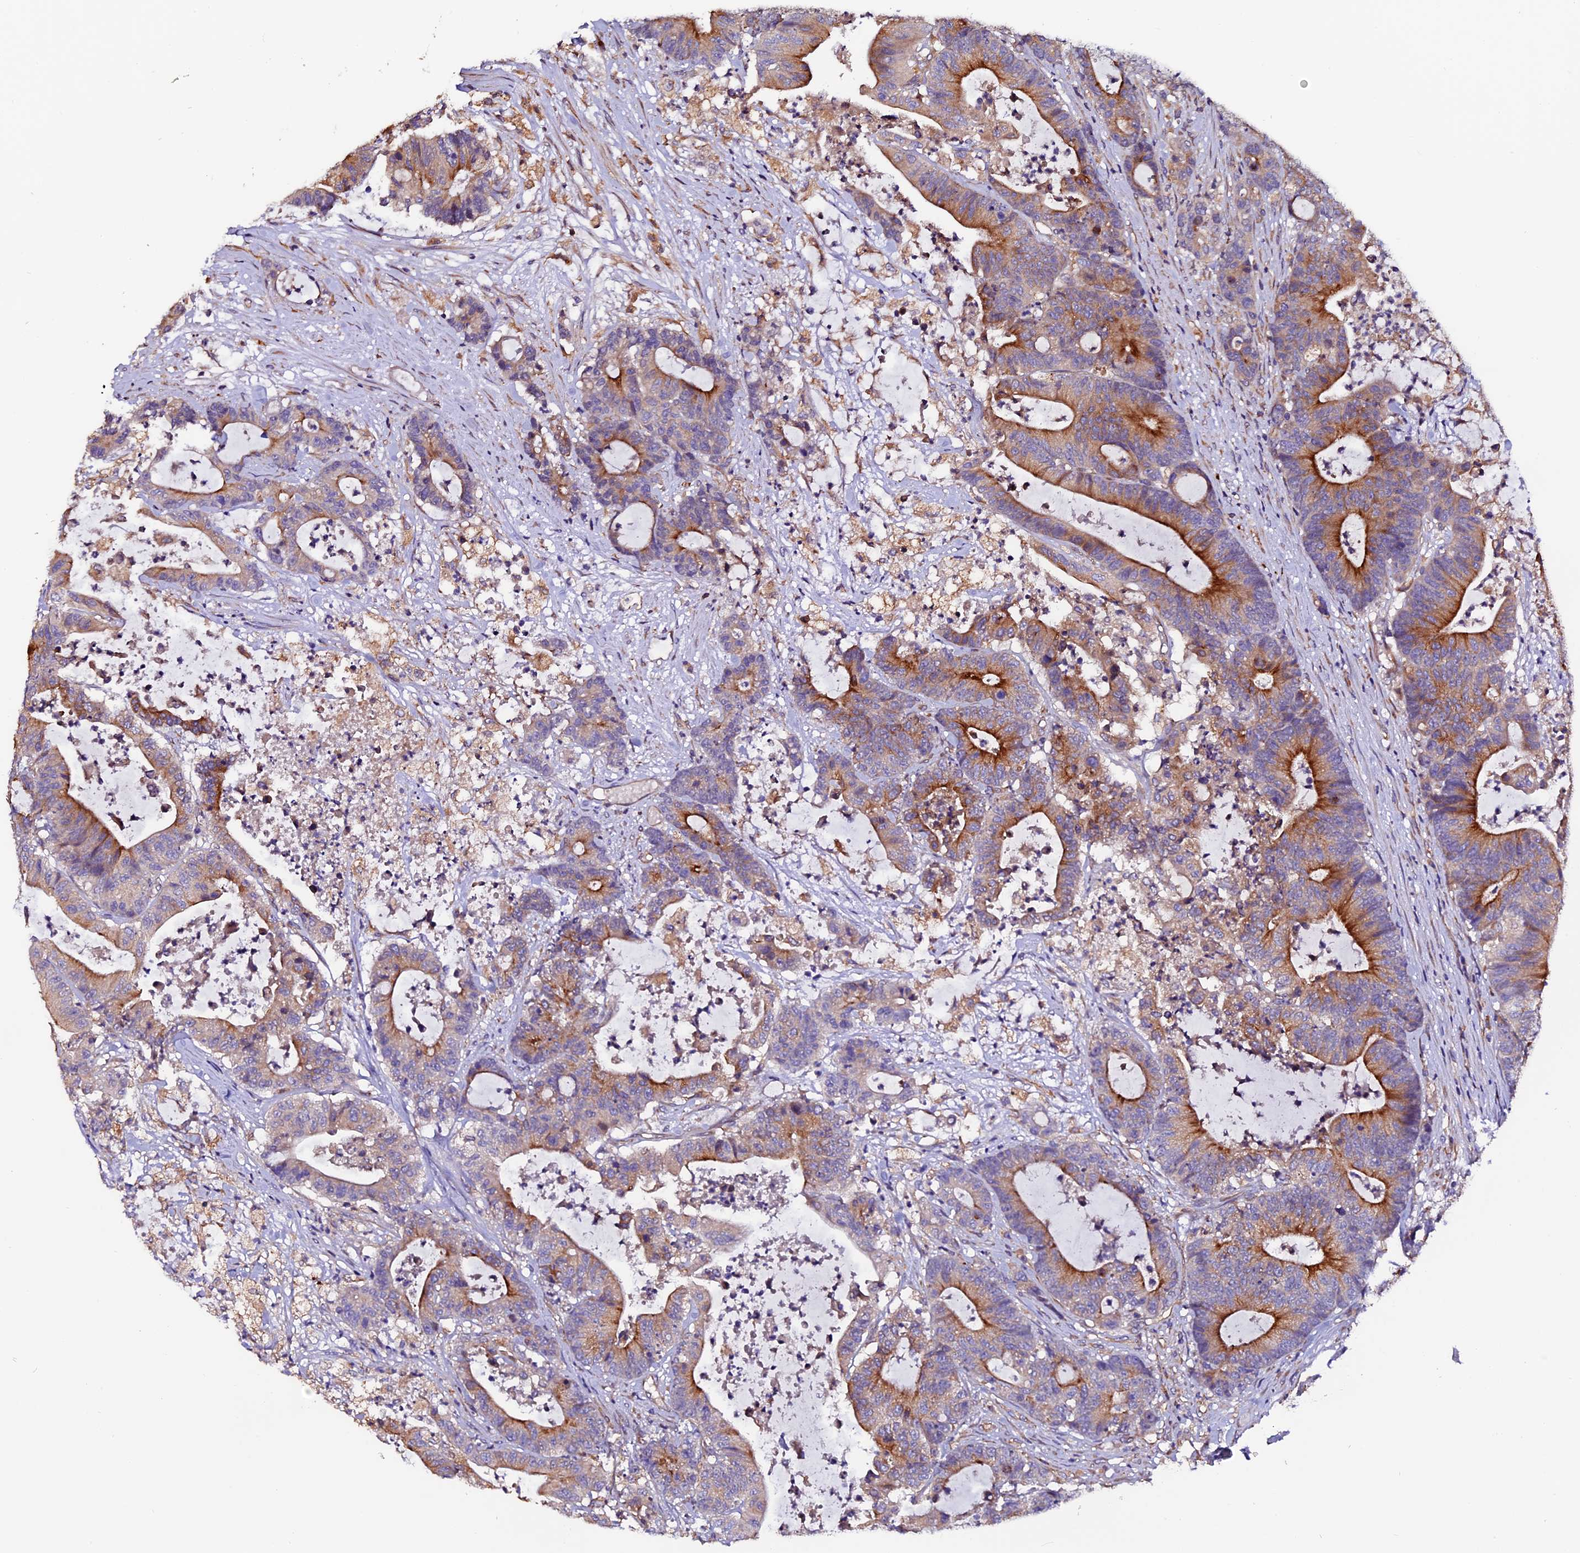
{"staining": {"intensity": "moderate", "quantity": "25%-75%", "location": "cytoplasmic/membranous"}, "tissue": "colorectal cancer", "cell_type": "Tumor cells", "image_type": "cancer", "snomed": [{"axis": "morphology", "description": "Adenocarcinoma, NOS"}, {"axis": "topography", "description": "Colon"}], "caption": "Approximately 25%-75% of tumor cells in colorectal cancer exhibit moderate cytoplasmic/membranous protein expression as visualized by brown immunohistochemical staining.", "gene": "CLN5", "patient": {"sex": "female", "age": 84}}